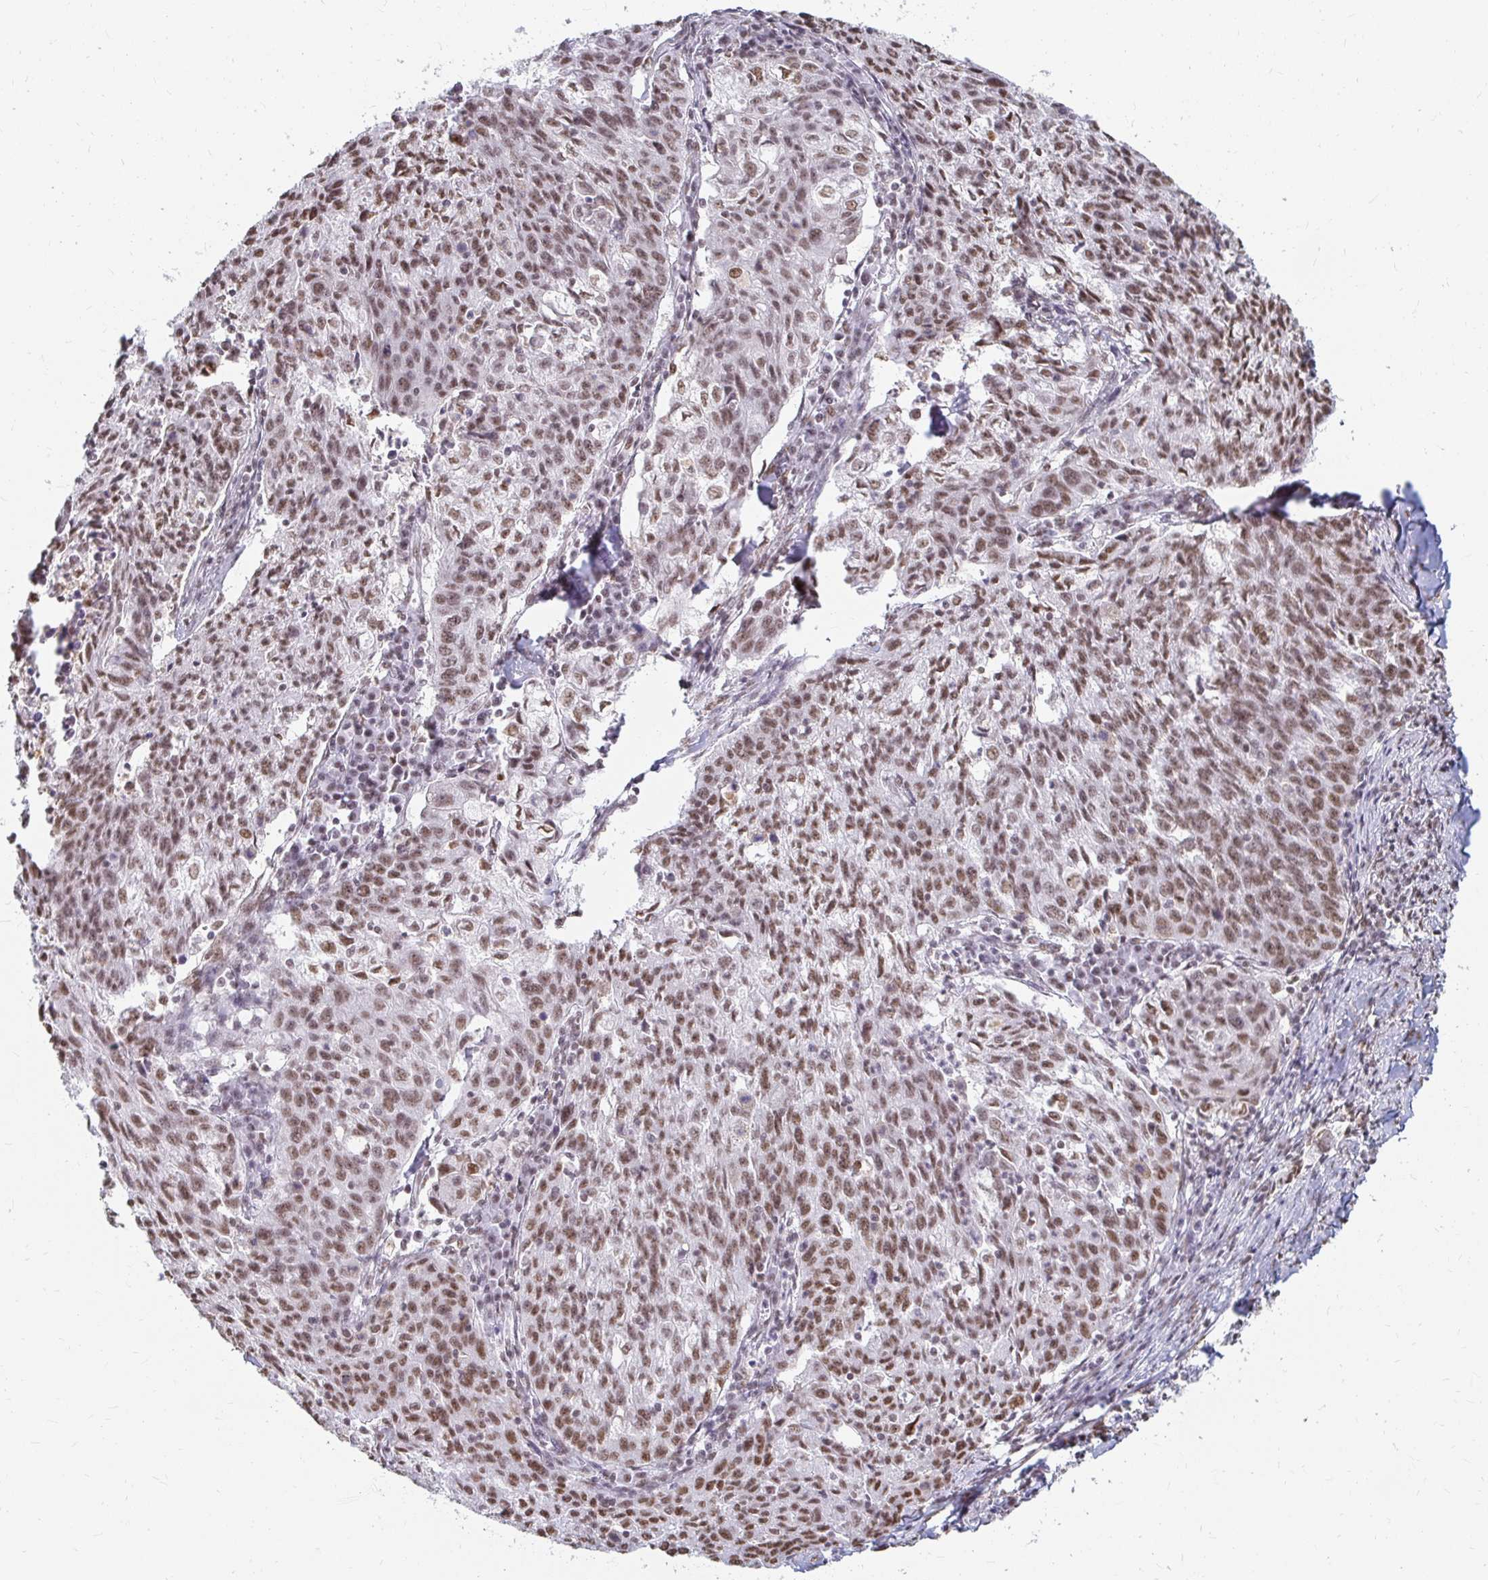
{"staining": {"intensity": "strong", "quantity": ">75%", "location": "nuclear"}, "tissue": "lung cancer", "cell_type": "Tumor cells", "image_type": "cancer", "snomed": [{"axis": "morphology", "description": "Squamous cell carcinoma, NOS"}, {"axis": "morphology", "description": "Squamous cell carcinoma, metastatic, NOS"}, {"axis": "topography", "description": "Bronchus"}, {"axis": "topography", "description": "Lung"}], "caption": "IHC (DAB) staining of human lung cancer (squamous cell carcinoma) reveals strong nuclear protein expression in about >75% of tumor cells.", "gene": "HNRNPU", "patient": {"sex": "male", "age": 62}}